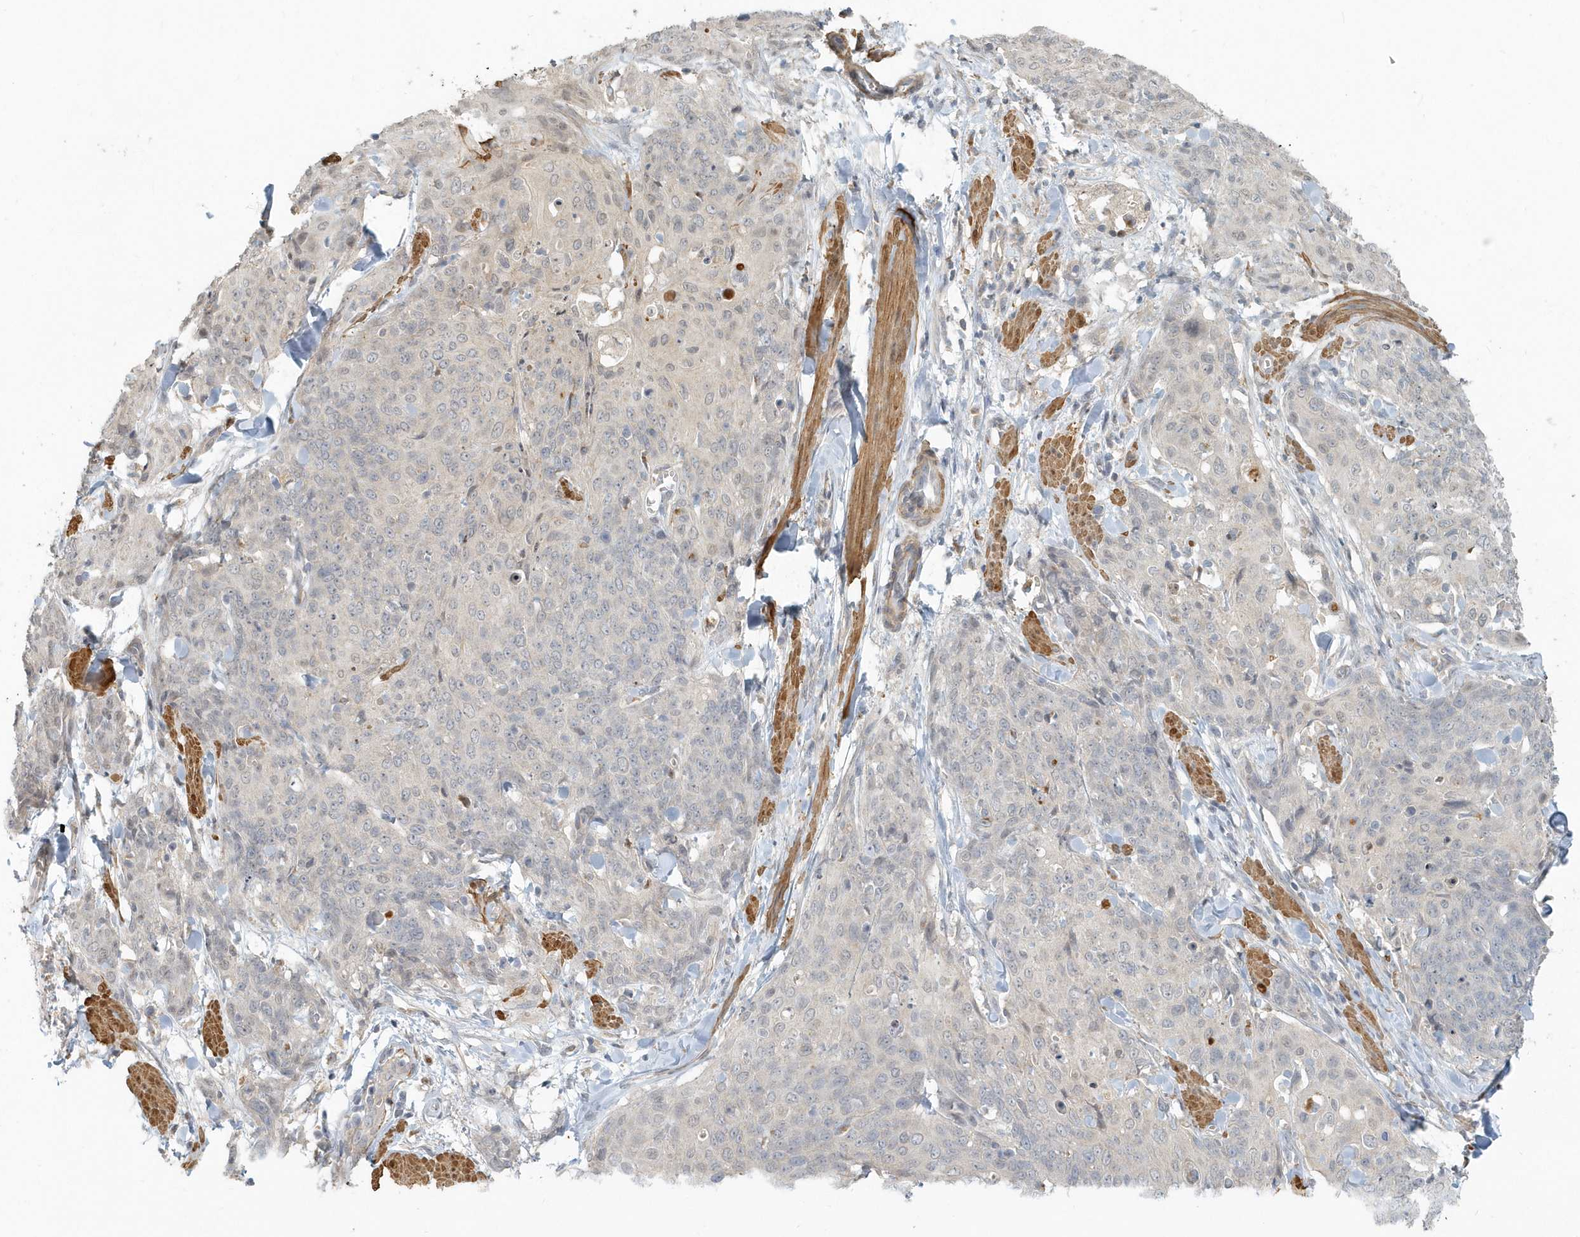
{"staining": {"intensity": "negative", "quantity": "none", "location": "none"}, "tissue": "skin cancer", "cell_type": "Tumor cells", "image_type": "cancer", "snomed": [{"axis": "morphology", "description": "Squamous cell carcinoma, NOS"}, {"axis": "topography", "description": "Skin"}, {"axis": "topography", "description": "Vulva"}], "caption": "Immunohistochemistry of skin squamous cell carcinoma reveals no staining in tumor cells.", "gene": "NAPB", "patient": {"sex": "female", "age": 85}}